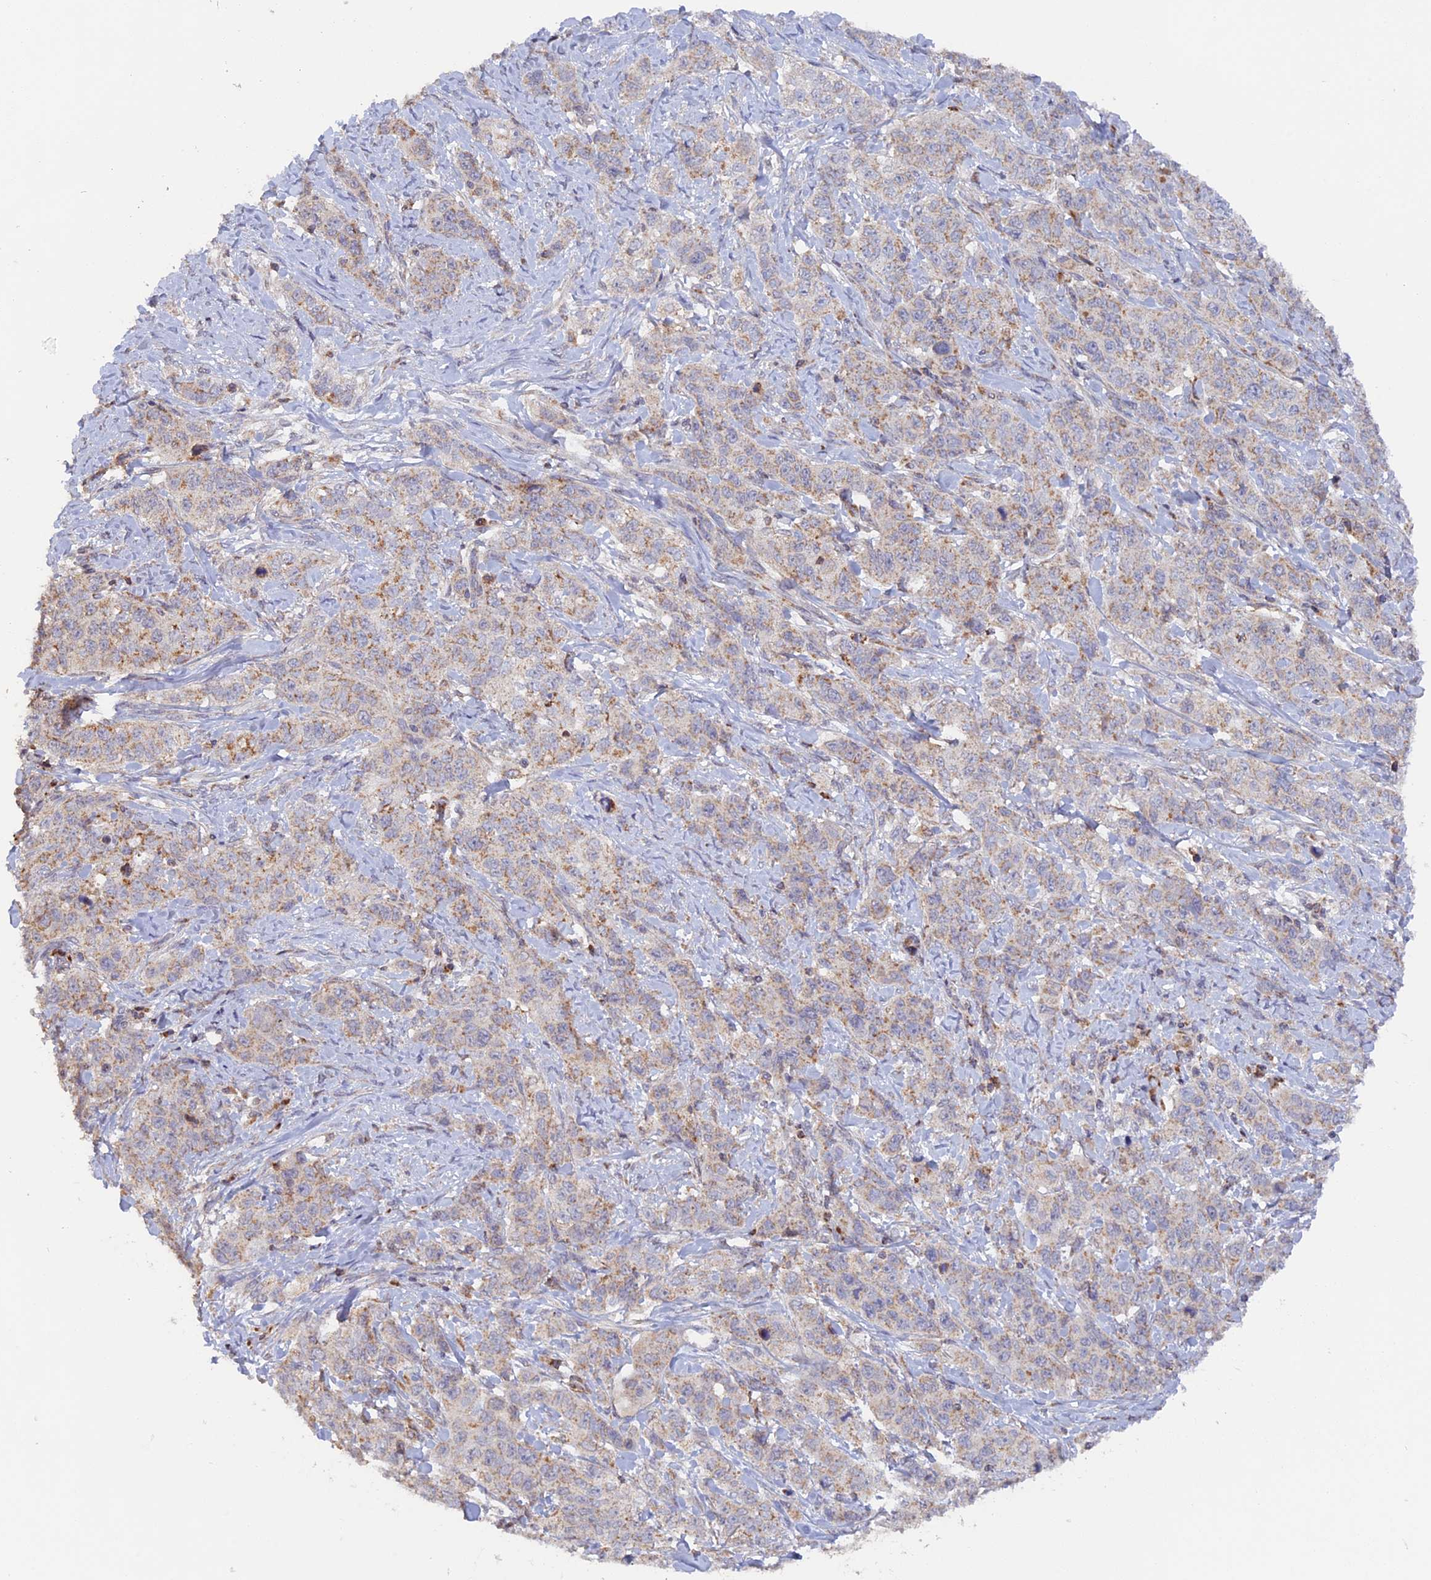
{"staining": {"intensity": "weak", "quantity": "<25%", "location": "cytoplasmic/membranous"}, "tissue": "stomach cancer", "cell_type": "Tumor cells", "image_type": "cancer", "snomed": [{"axis": "morphology", "description": "Adenocarcinoma, NOS"}, {"axis": "topography", "description": "Stomach"}], "caption": "Immunohistochemistry (IHC) micrograph of neoplastic tissue: stomach adenocarcinoma stained with DAB (3,3'-diaminobenzidine) reveals no significant protein positivity in tumor cells.", "gene": "MPV17L", "patient": {"sex": "male", "age": 48}}